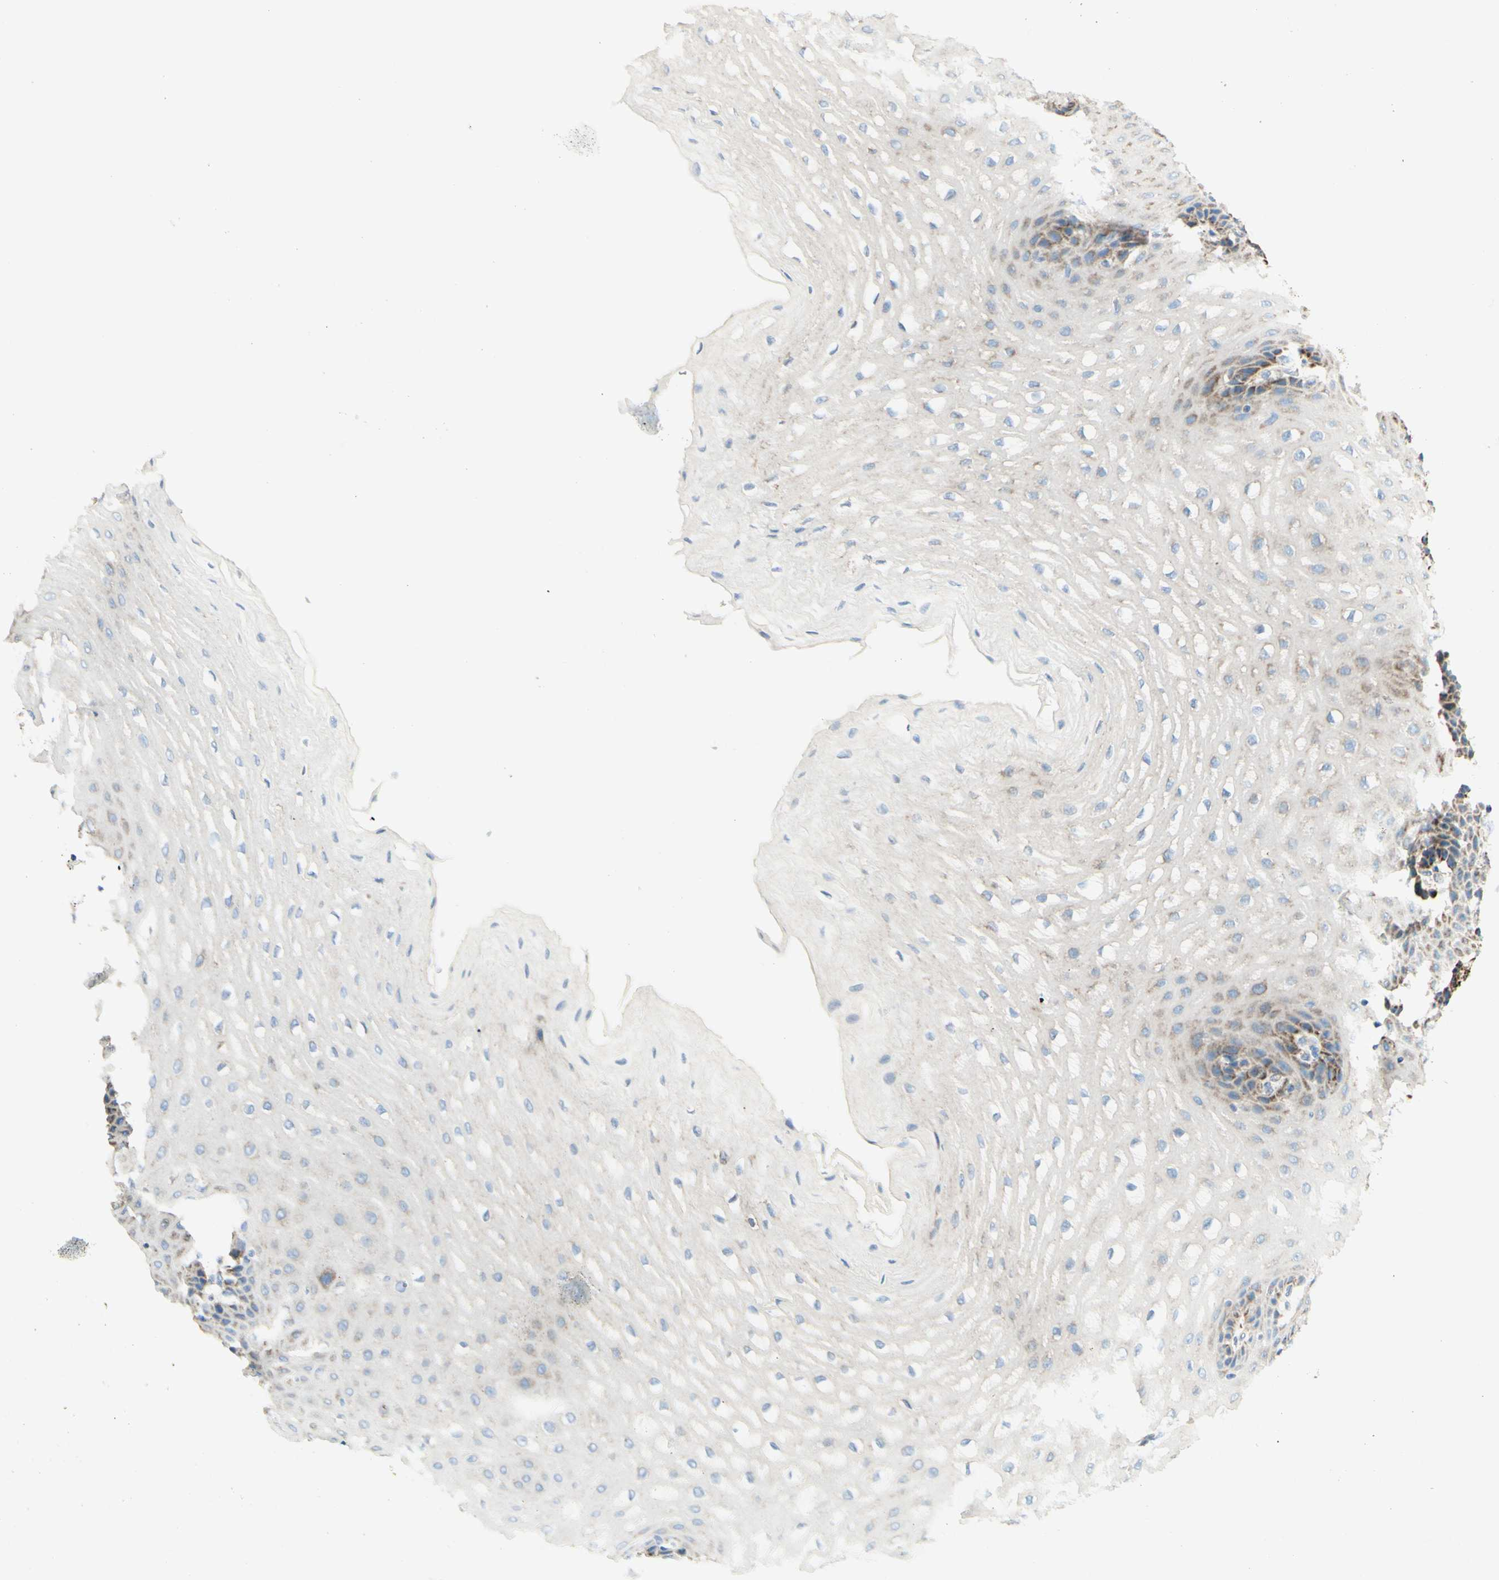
{"staining": {"intensity": "moderate", "quantity": "<25%", "location": "cytoplasmic/membranous"}, "tissue": "esophagus", "cell_type": "Squamous epithelial cells", "image_type": "normal", "snomed": [{"axis": "morphology", "description": "Normal tissue, NOS"}, {"axis": "topography", "description": "Esophagus"}], "caption": "The micrograph exhibits staining of normal esophagus, revealing moderate cytoplasmic/membranous protein expression (brown color) within squamous epithelial cells.", "gene": "ARMC10", "patient": {"sex": "male", "age": 54}}